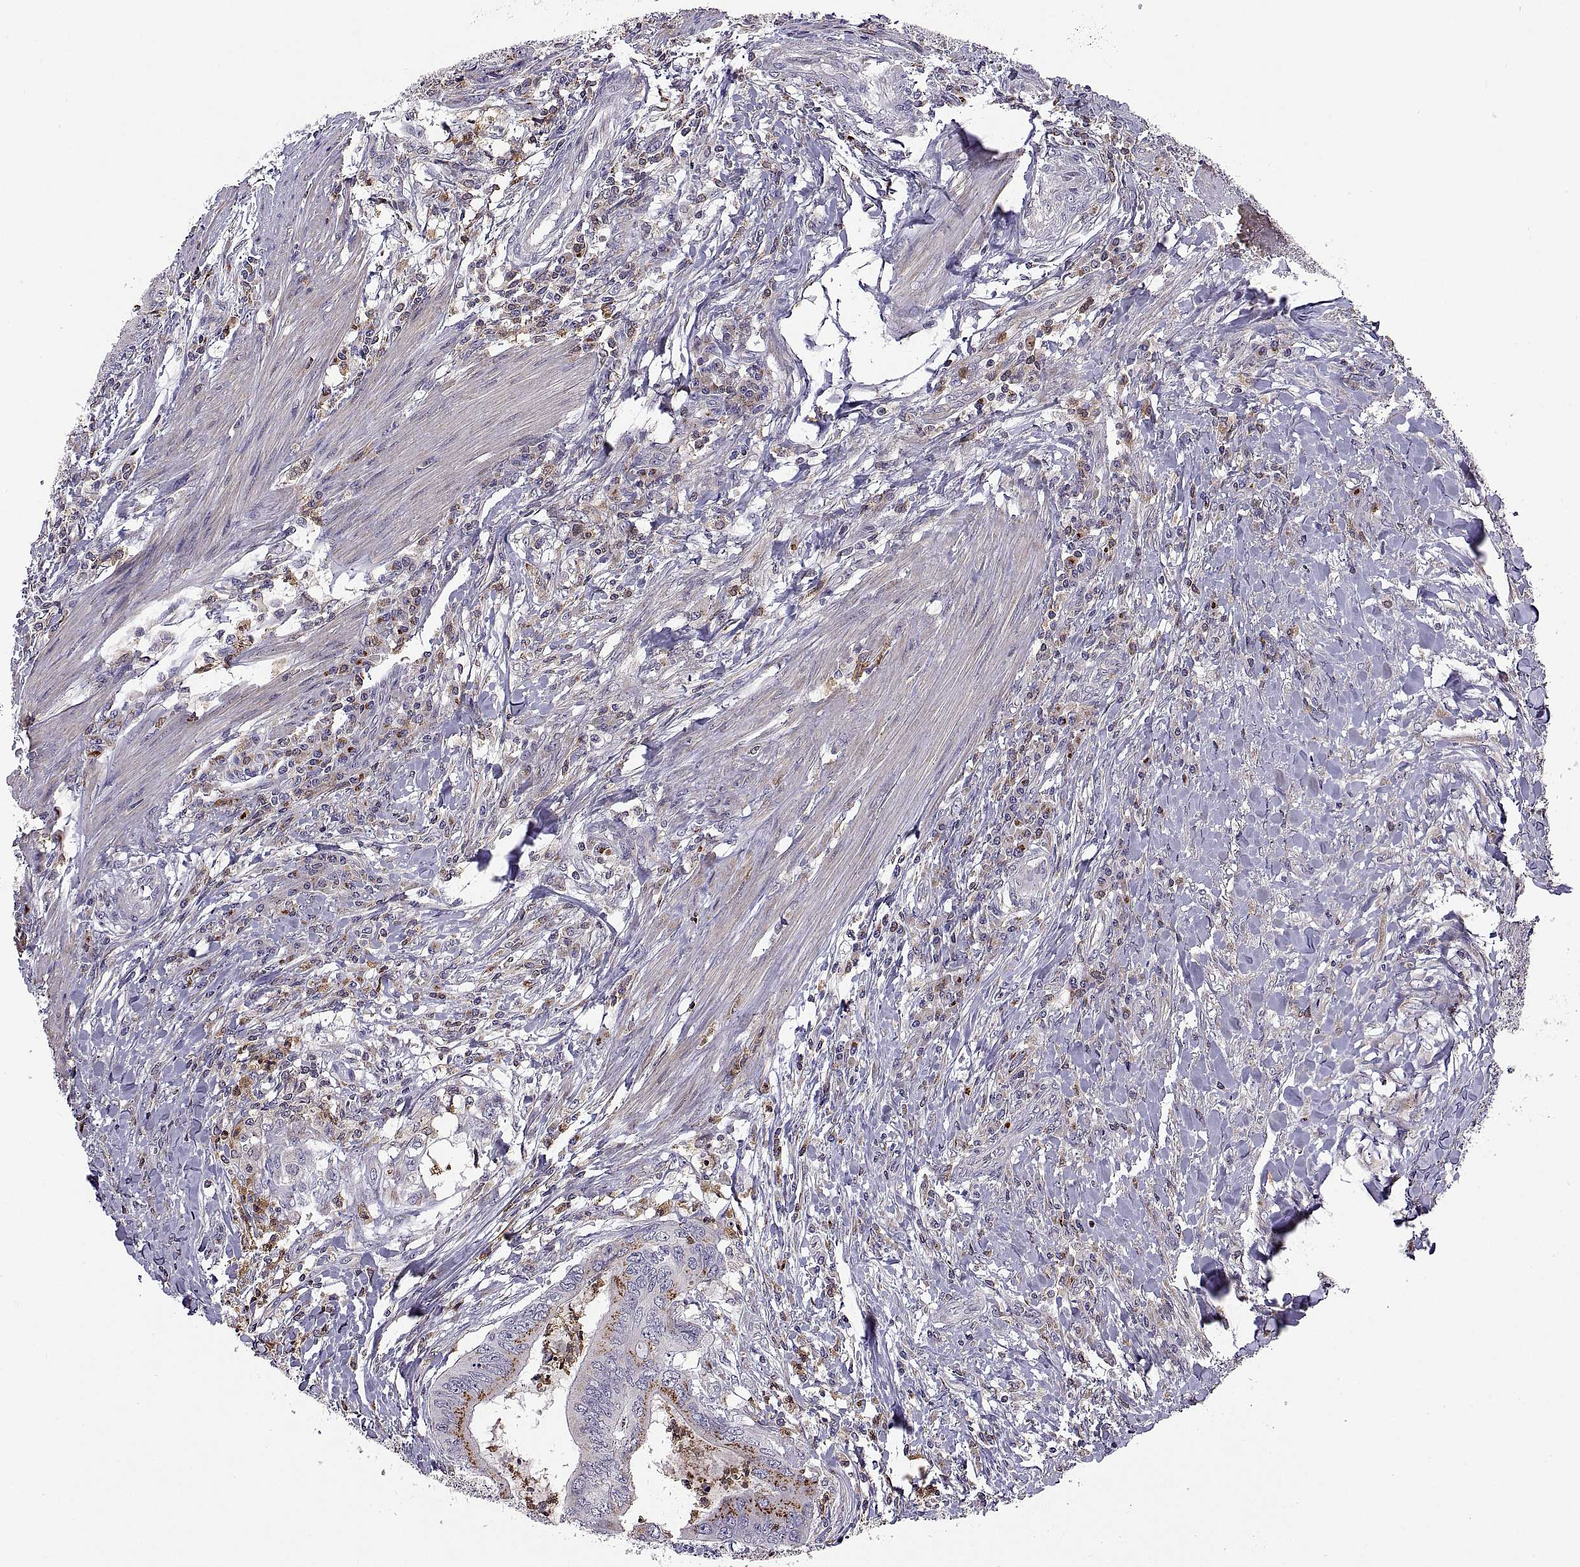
{"staining": {"intensity": "strong", "quantity": "<25%", "location": "cytoplasmic/membranous"}, "tissue": "colorectal cancer", "cell_type": "Tumor cells", "image_type": "cancer", "snomed": [{"axis": "morphology", "description": "Adenocarcinoma, NOS"}, {"axis": "topography", "description": "Colon"}], "caption": "The histopathology image shows staining of colorectal cancer (adenocarcinoma), revealing strong cytoplasmic/membranous protein staining (brown color) within tumor cells.", "gene": "ACAP1", "patient": {"sex": "male", "age": 53}}